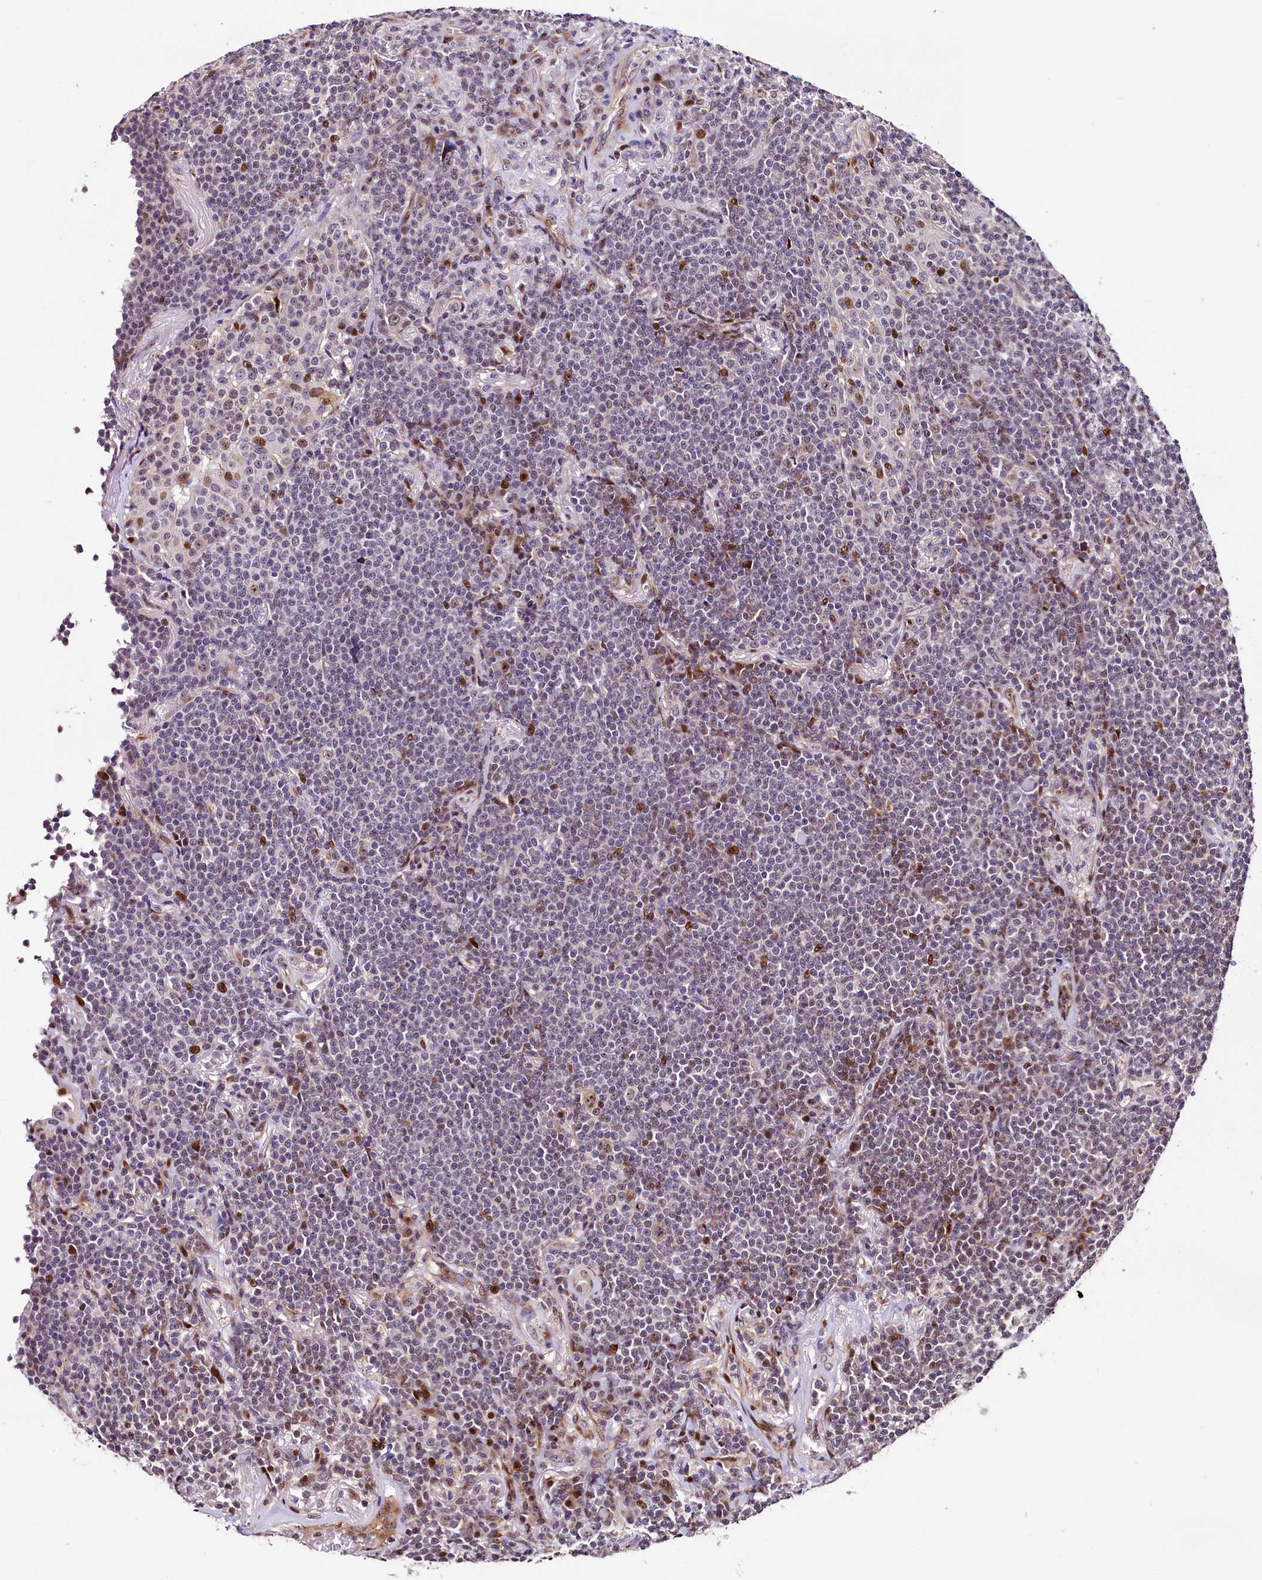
{"staining": {"intensity": "negative", "quantity": "none", "location": "none"}, "tissue": "lymphoma", "cell_type": "Tumor cells", "image_type": "cancer", "snomed": [{"axis": "morphology", "description": "Malignant lymphoma, non-Hodgkin's type, Low grade"}, {"axis": "topography", "description": "Lung"}], "caption": "High magnification brightfield microscopy of lymphoma stained with DAB (3,3'-diaminobenzidine) (brown) and counterstained with hematoxylin (blue): tumor cells show no significant expression. Nuclei are stained in blue.", "gene": "TRMT112", "patient": {"sex": "female", "age": 71}}